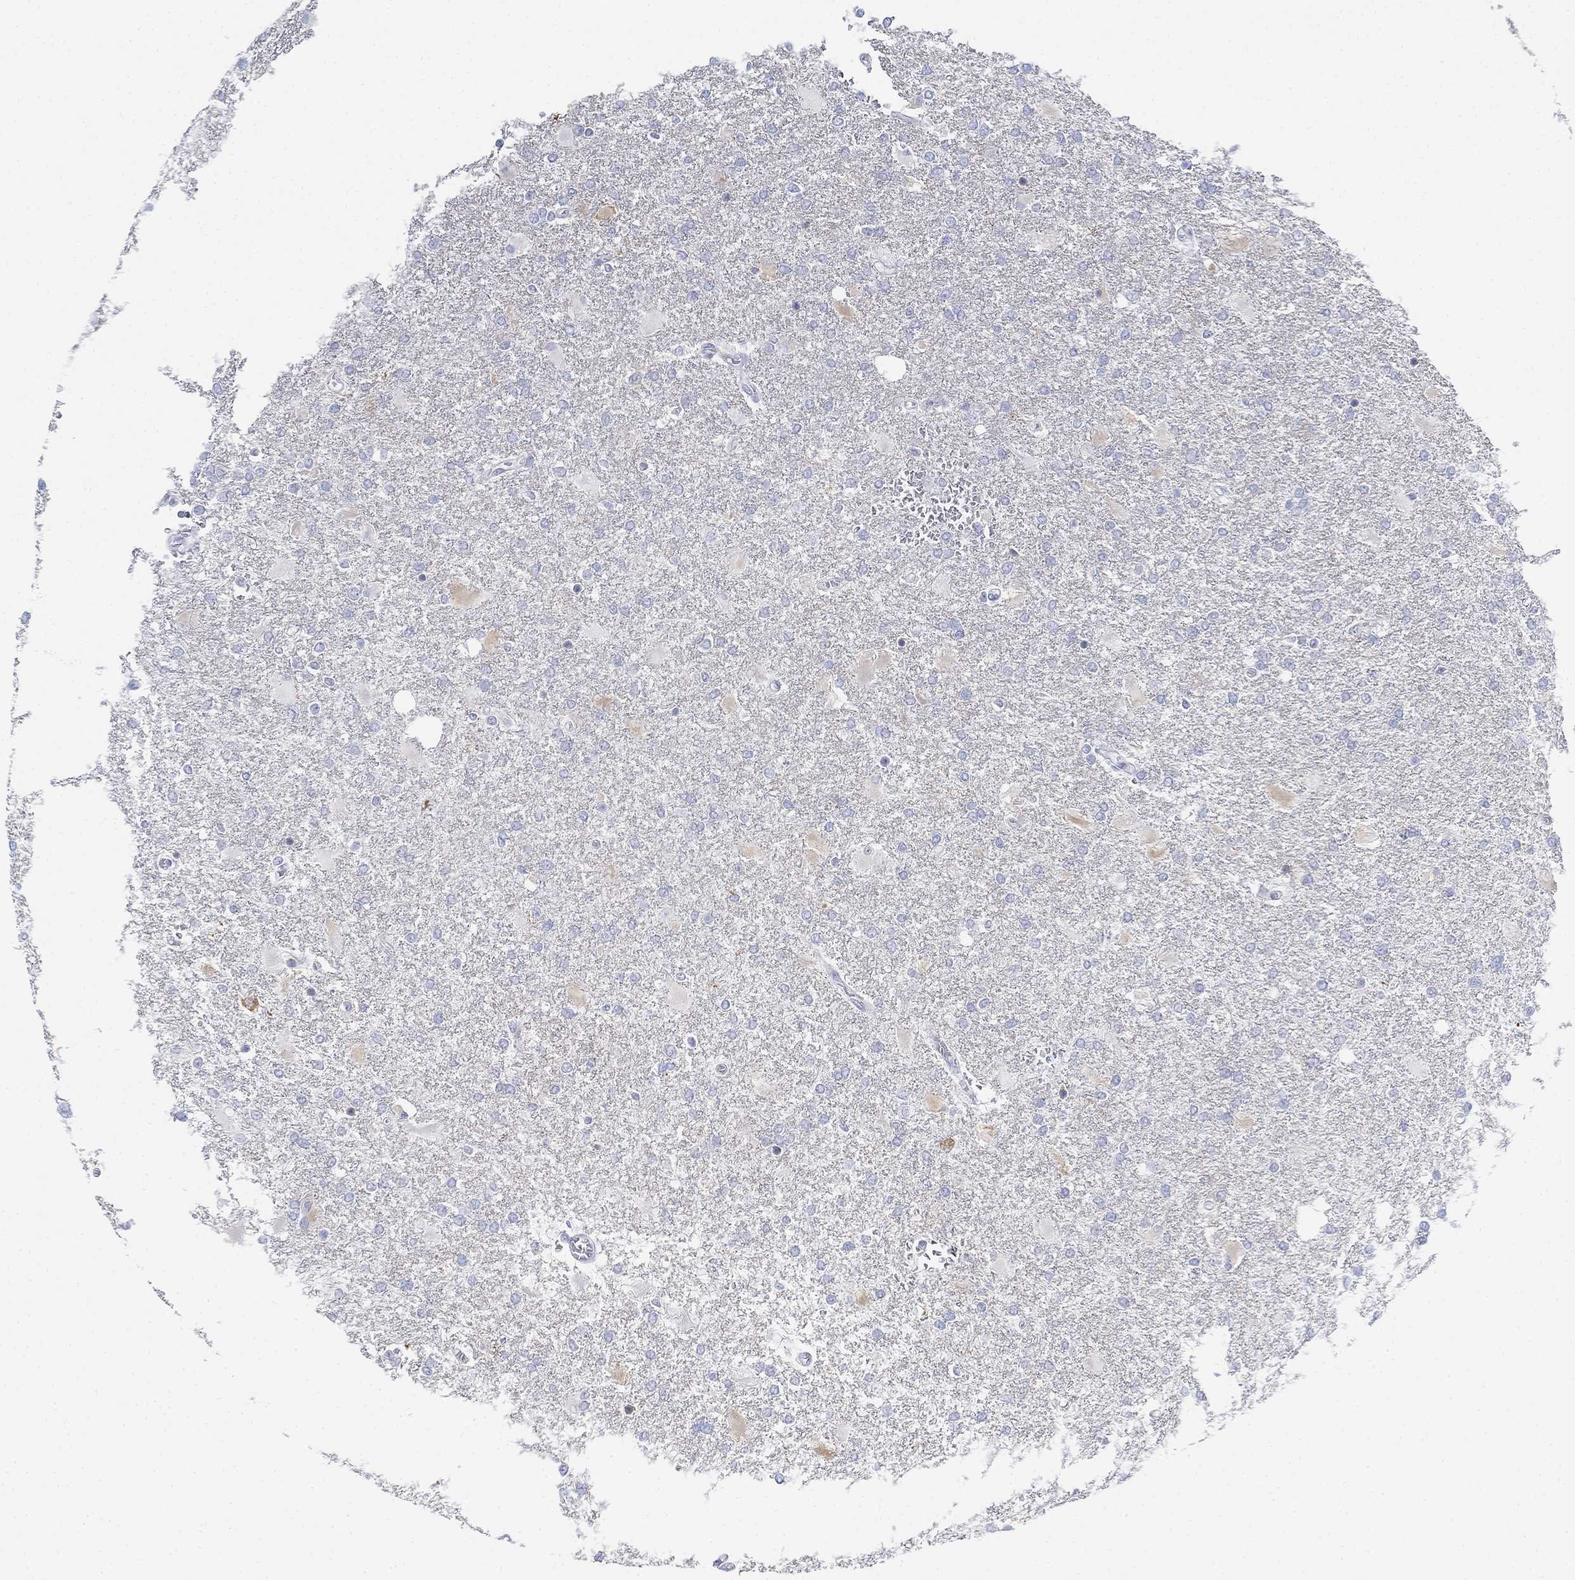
{"staining": {"intensity": "negative", "quantity": "none", "location": "none"}, "tissue": "glioma", "cell_type": "Tumor cells", "image_type": "cancer", "snomed": [{"axis": "morphology", "description": "Glioma, malignant, High grade"}, {"axis": "topography", "description": "Cerebral cortex"}], "caption": "Immunohistochemistry of human glioma shows no expression in tumor cells.", "gene": "GCNA", "patient": {"sex": "male", "age": 79}}